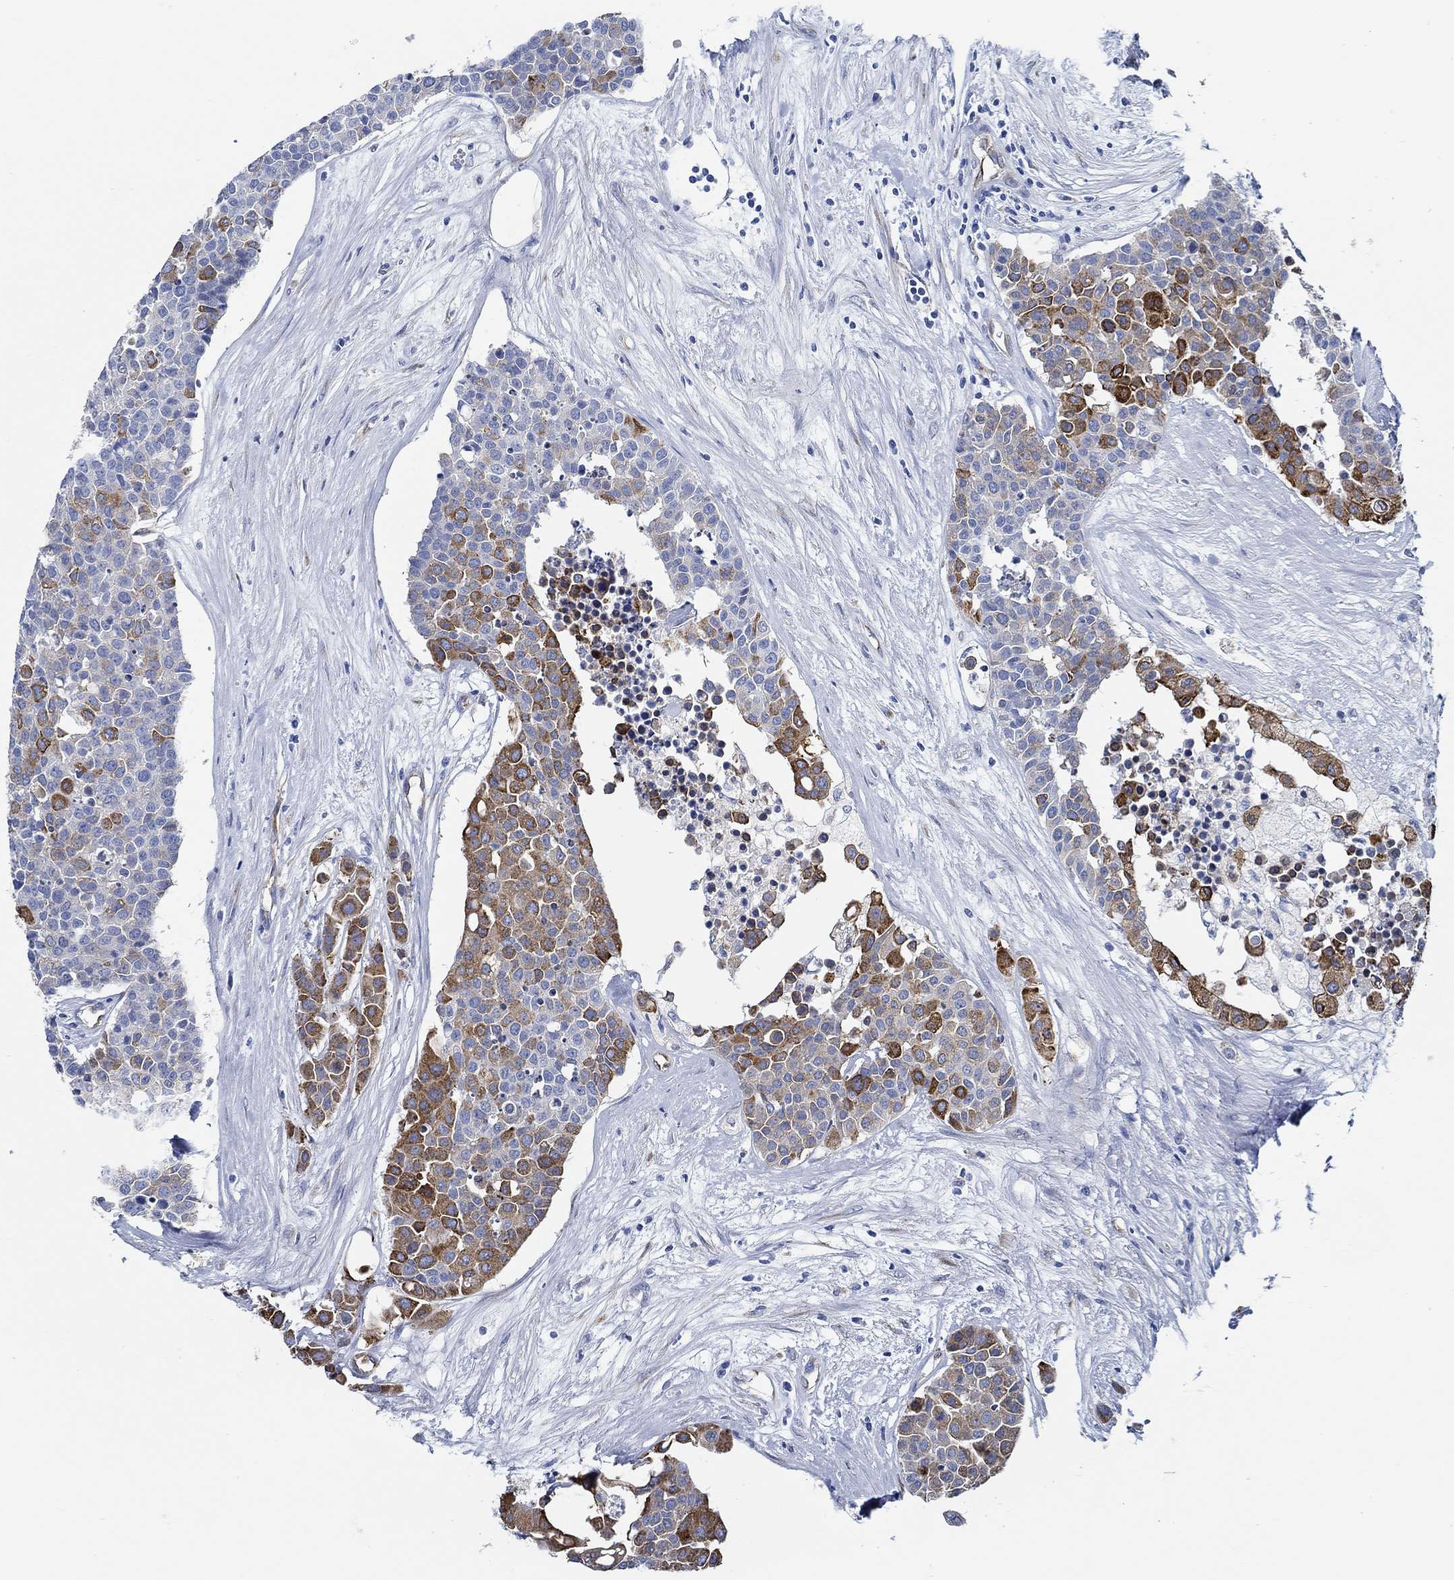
{"staining": {"intensity": "strong", "quantity": "25%-75%", "location": "cytoplasmic/membranous"}, "tissue": "carcinoid", "cell_type": "Tumor cells", "image_type": "cancer", "snomed": [{"axis": "morphology", "description": "Carcinoid, malignant, NOS"}, {"axis": "topography", "description": "Colon"}], "caption": "Immunohistochemical staining of carcinoid reveals high levels of strong cytoplasmic/membranous positivity in approximately 25%-75% of tumor cells.", "gene": "HECW2", "patient": {"sex": "male", "age": 81}}